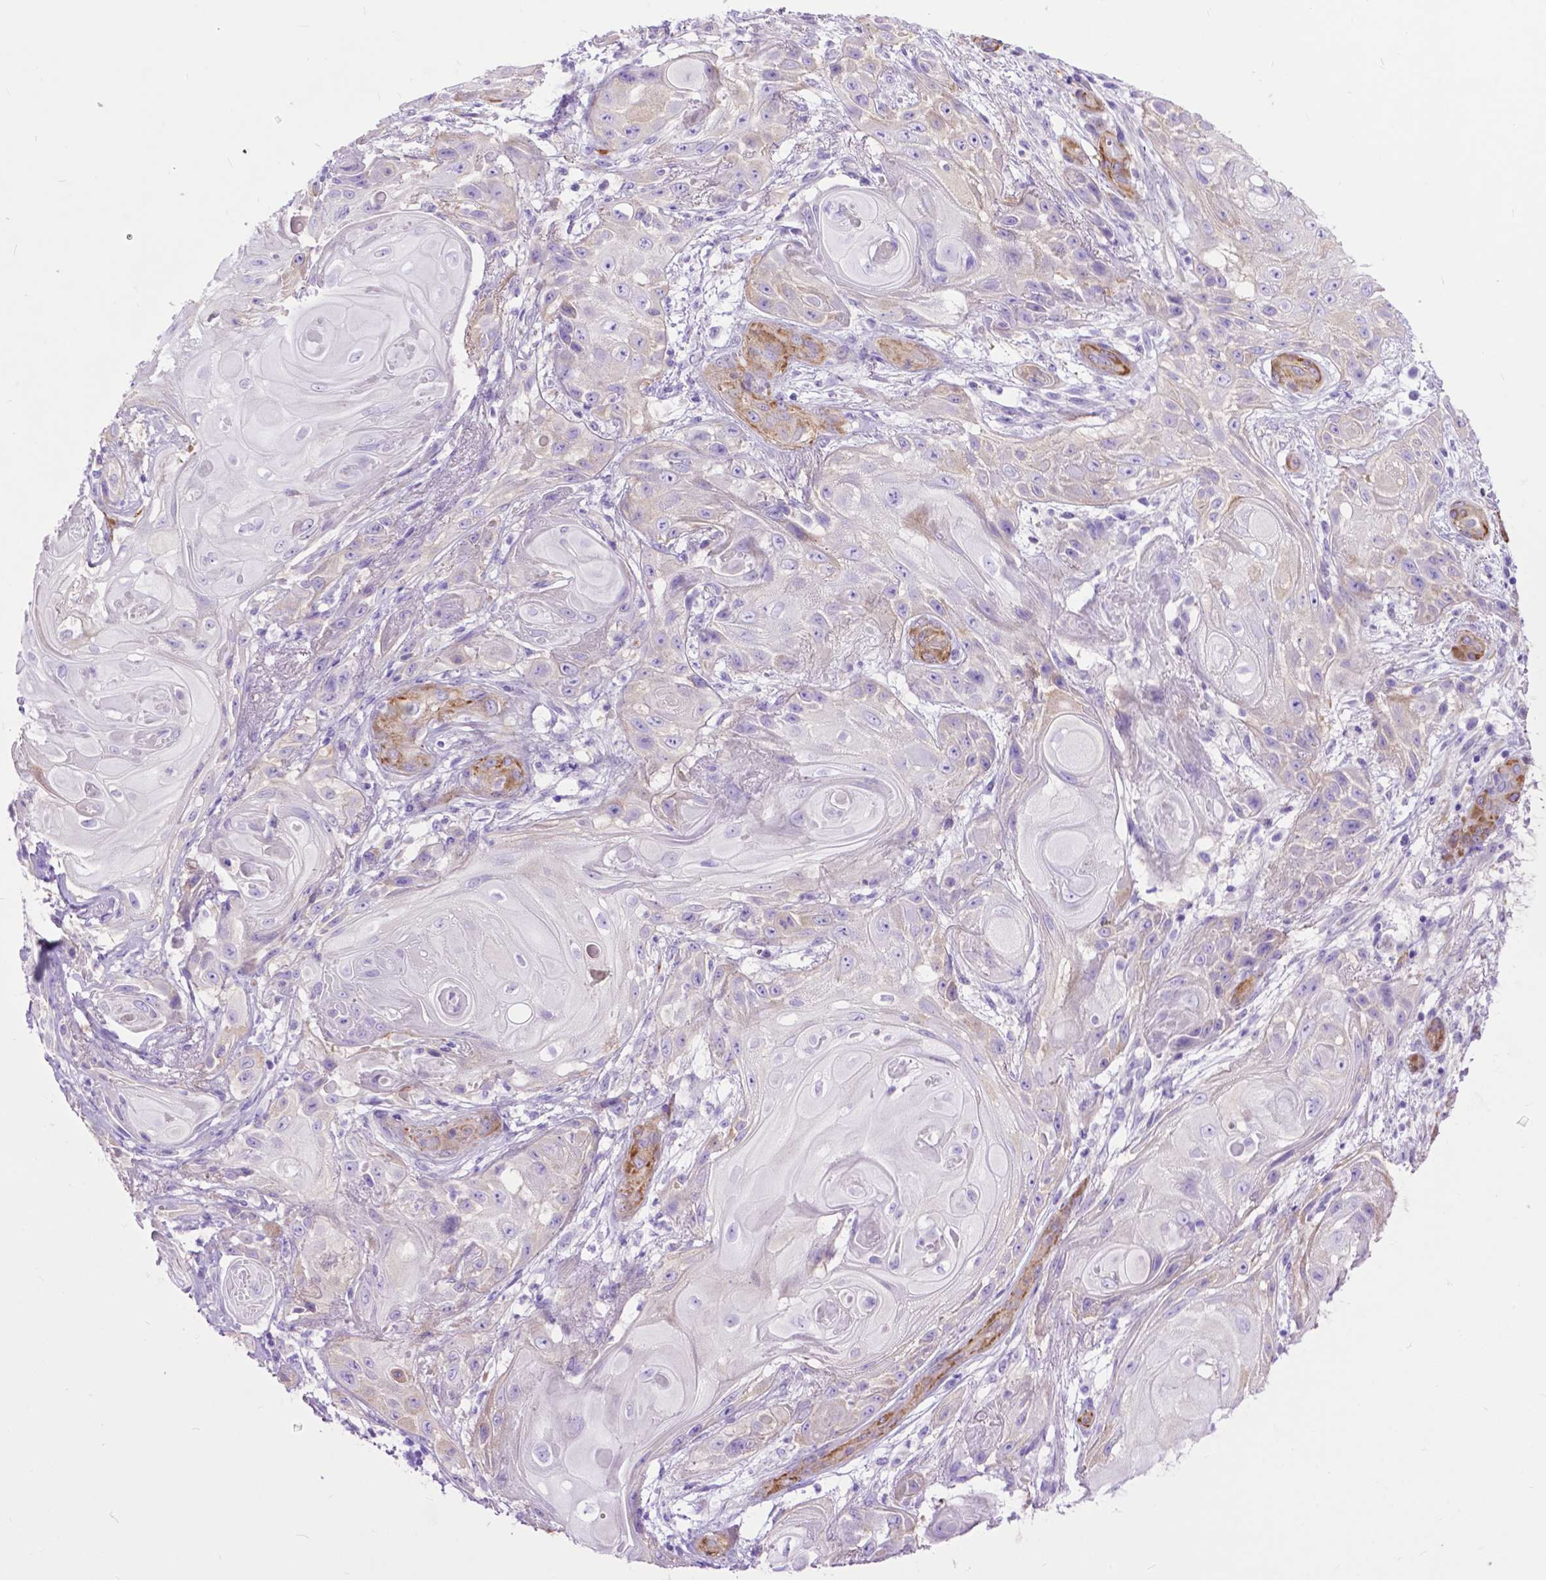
{"staining": {"intensity": "negative", "quantity": "none", "location": "none"}, "tissue": "skin cancer", "cell_type": "Tumor cells", "image_type": "cancer", "snomed": [{"axis": "morphology", "description": "Squamous cell carcinoma, NOS"}, {"axis": "topography", "description": "Skin"}], "caption": "DAB immunohistochemical staining of skin squamous cell carcinoma reveals no significant staining in tumor cells.", "gene": "PCDHA12", "patient": {"sex": "male", "age": 62}}